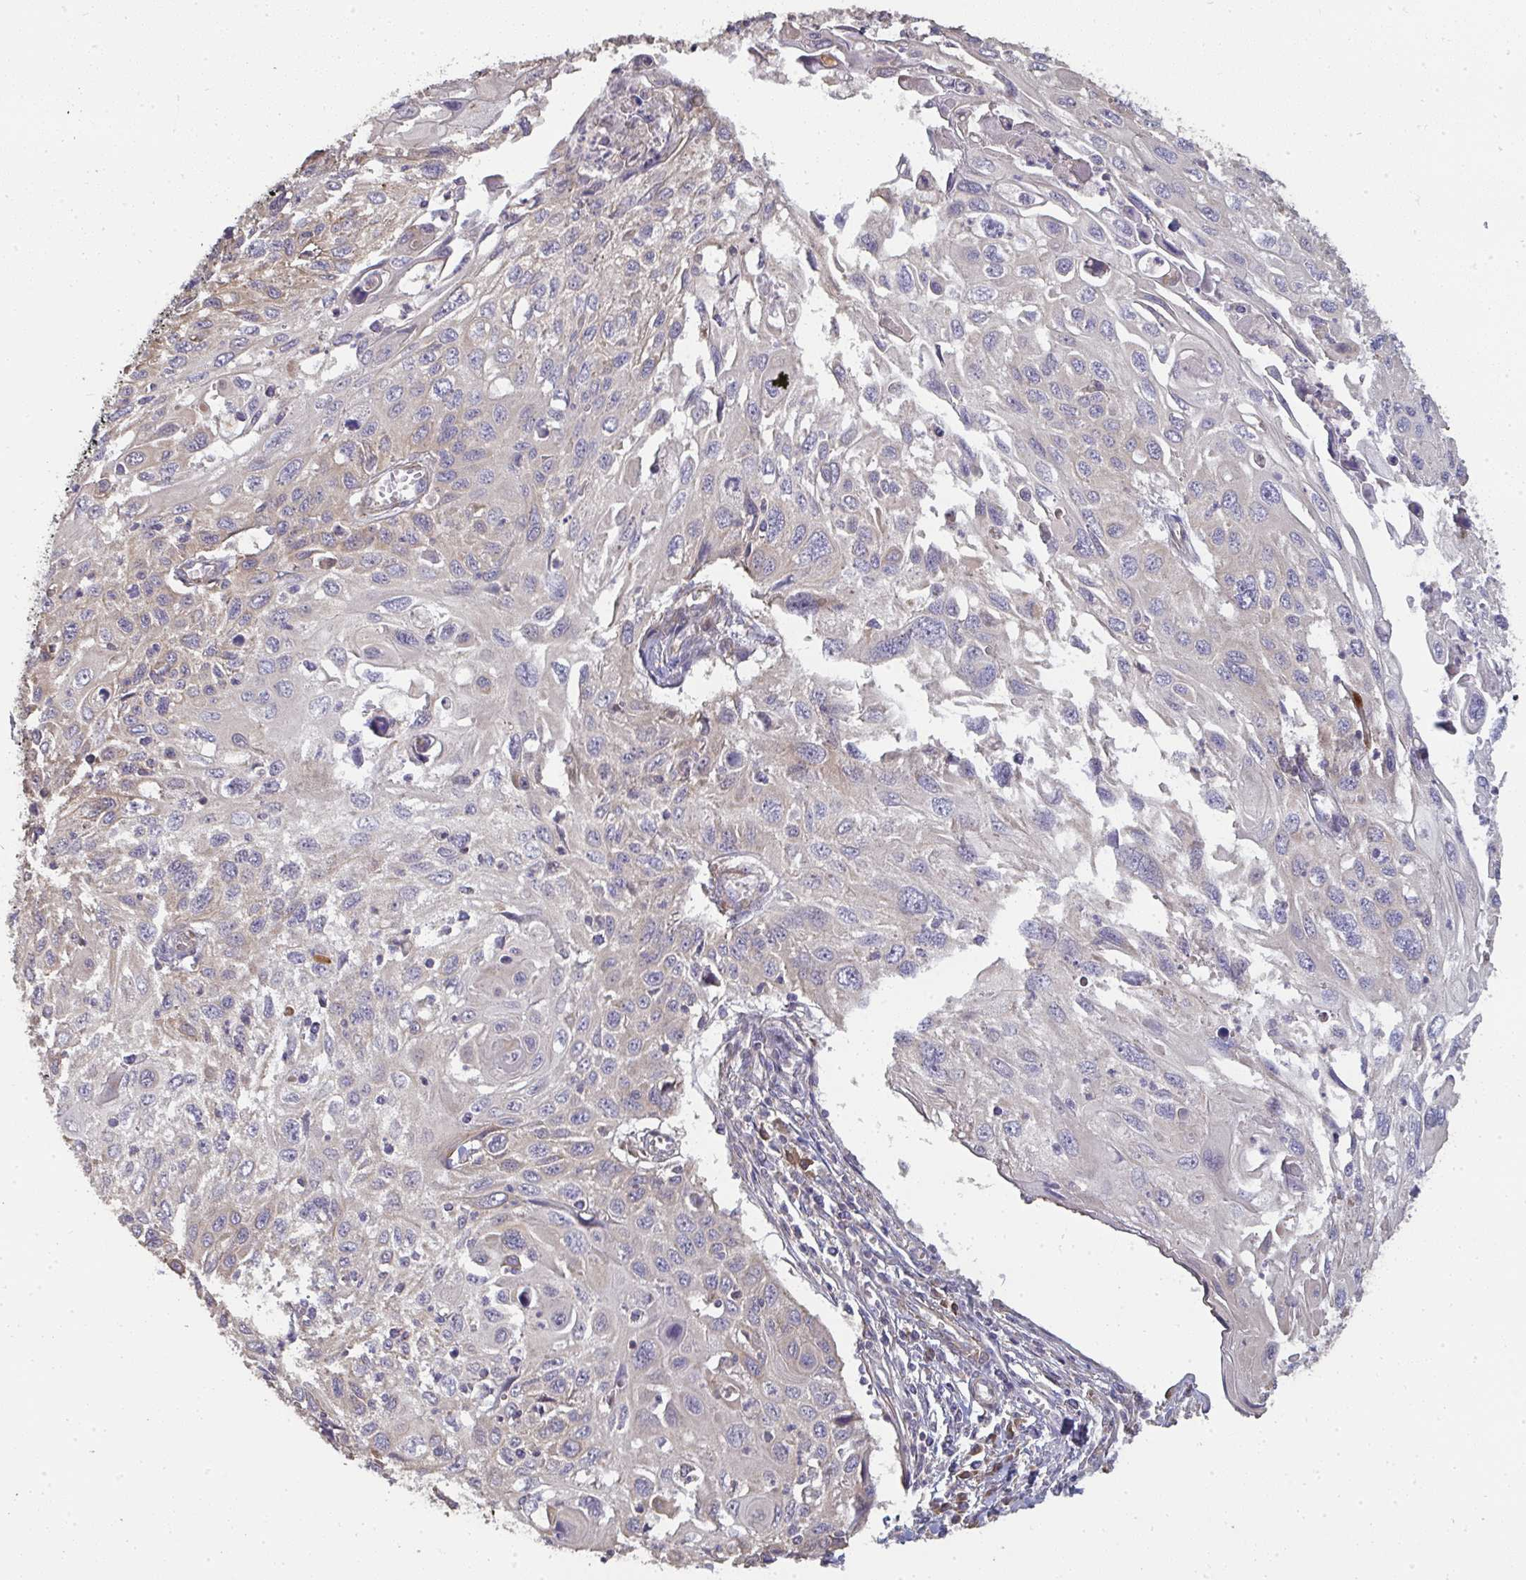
{"staining": {"intensity": "weak", "quantity": "<25%", "location": "cytoplasmic/membranous"}, "tissue": "cervical cancer", "cell_type": "Tumor cells", "image_type": "cancer", "snomed": [{"axis": "morphology", "description": "Squamous cell carcinoma, NOS"}, {"axis": "topography", "description": "Cervix"}], "caption": "There is no significant positivity in tumor cells of cervical cancer.", "gene": "ZFYVE28", "patient": {"sex": "female", "age": 70}}